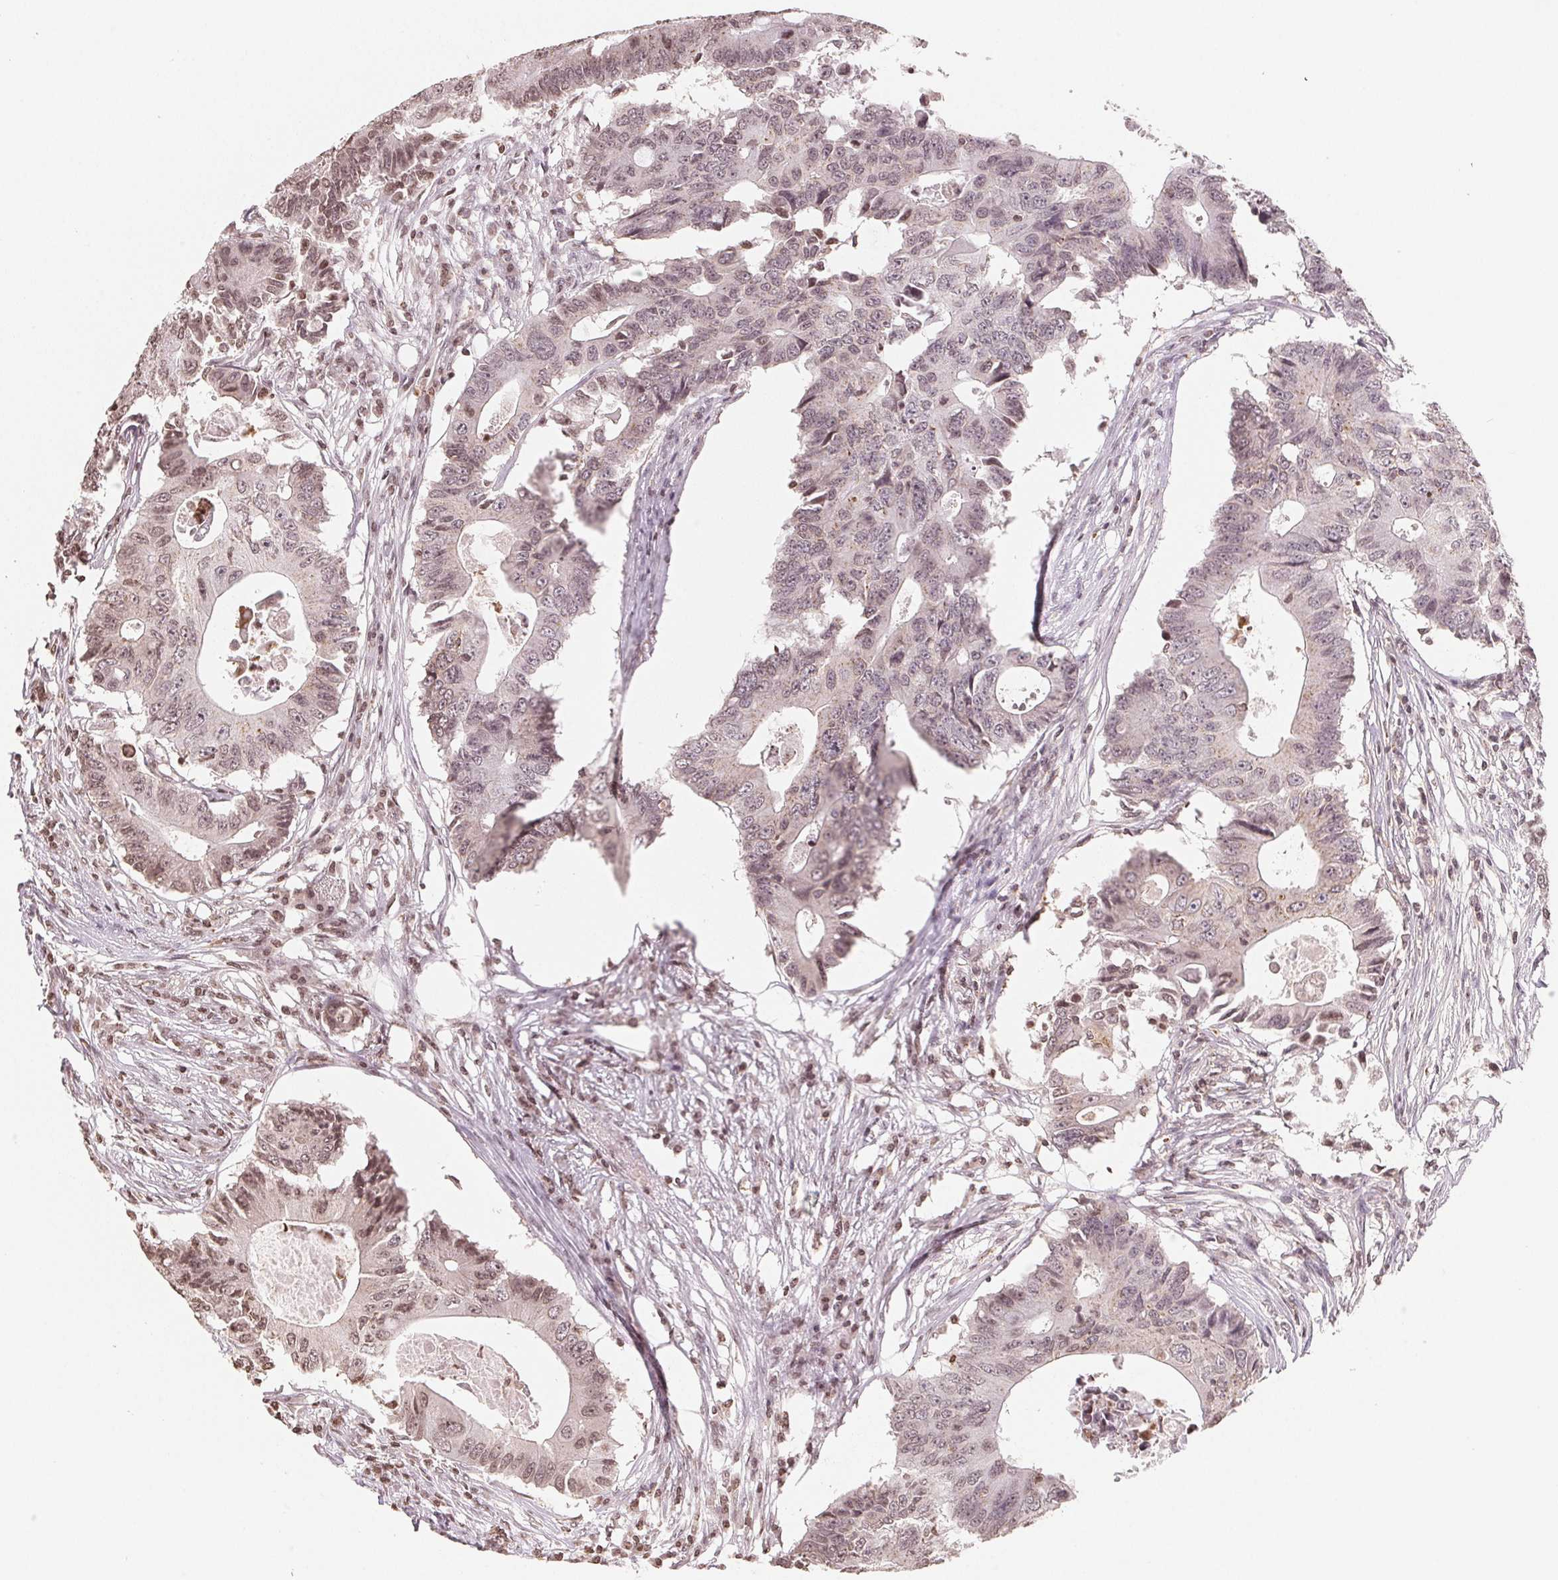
{"staining": {"intensity": "weak", "quantity": "25%-75%", "location": "nuclear"}, "tissue": "colorectal cancer", "cell_type": "Tumor cells", "image_type": "cancer", "snomed": [{"axis": "morphology", "description": "Adenocarcinoma, NOS"}, {"axis": "topography", "description": "Colon"}], "caption": "Protein staining exhibits weak nuclear expression in about 25%-75% of tumor cells in colorectal adenocarcinoma.", "gene": "TBP", "patient": {"sex": "male", "age": 71}}